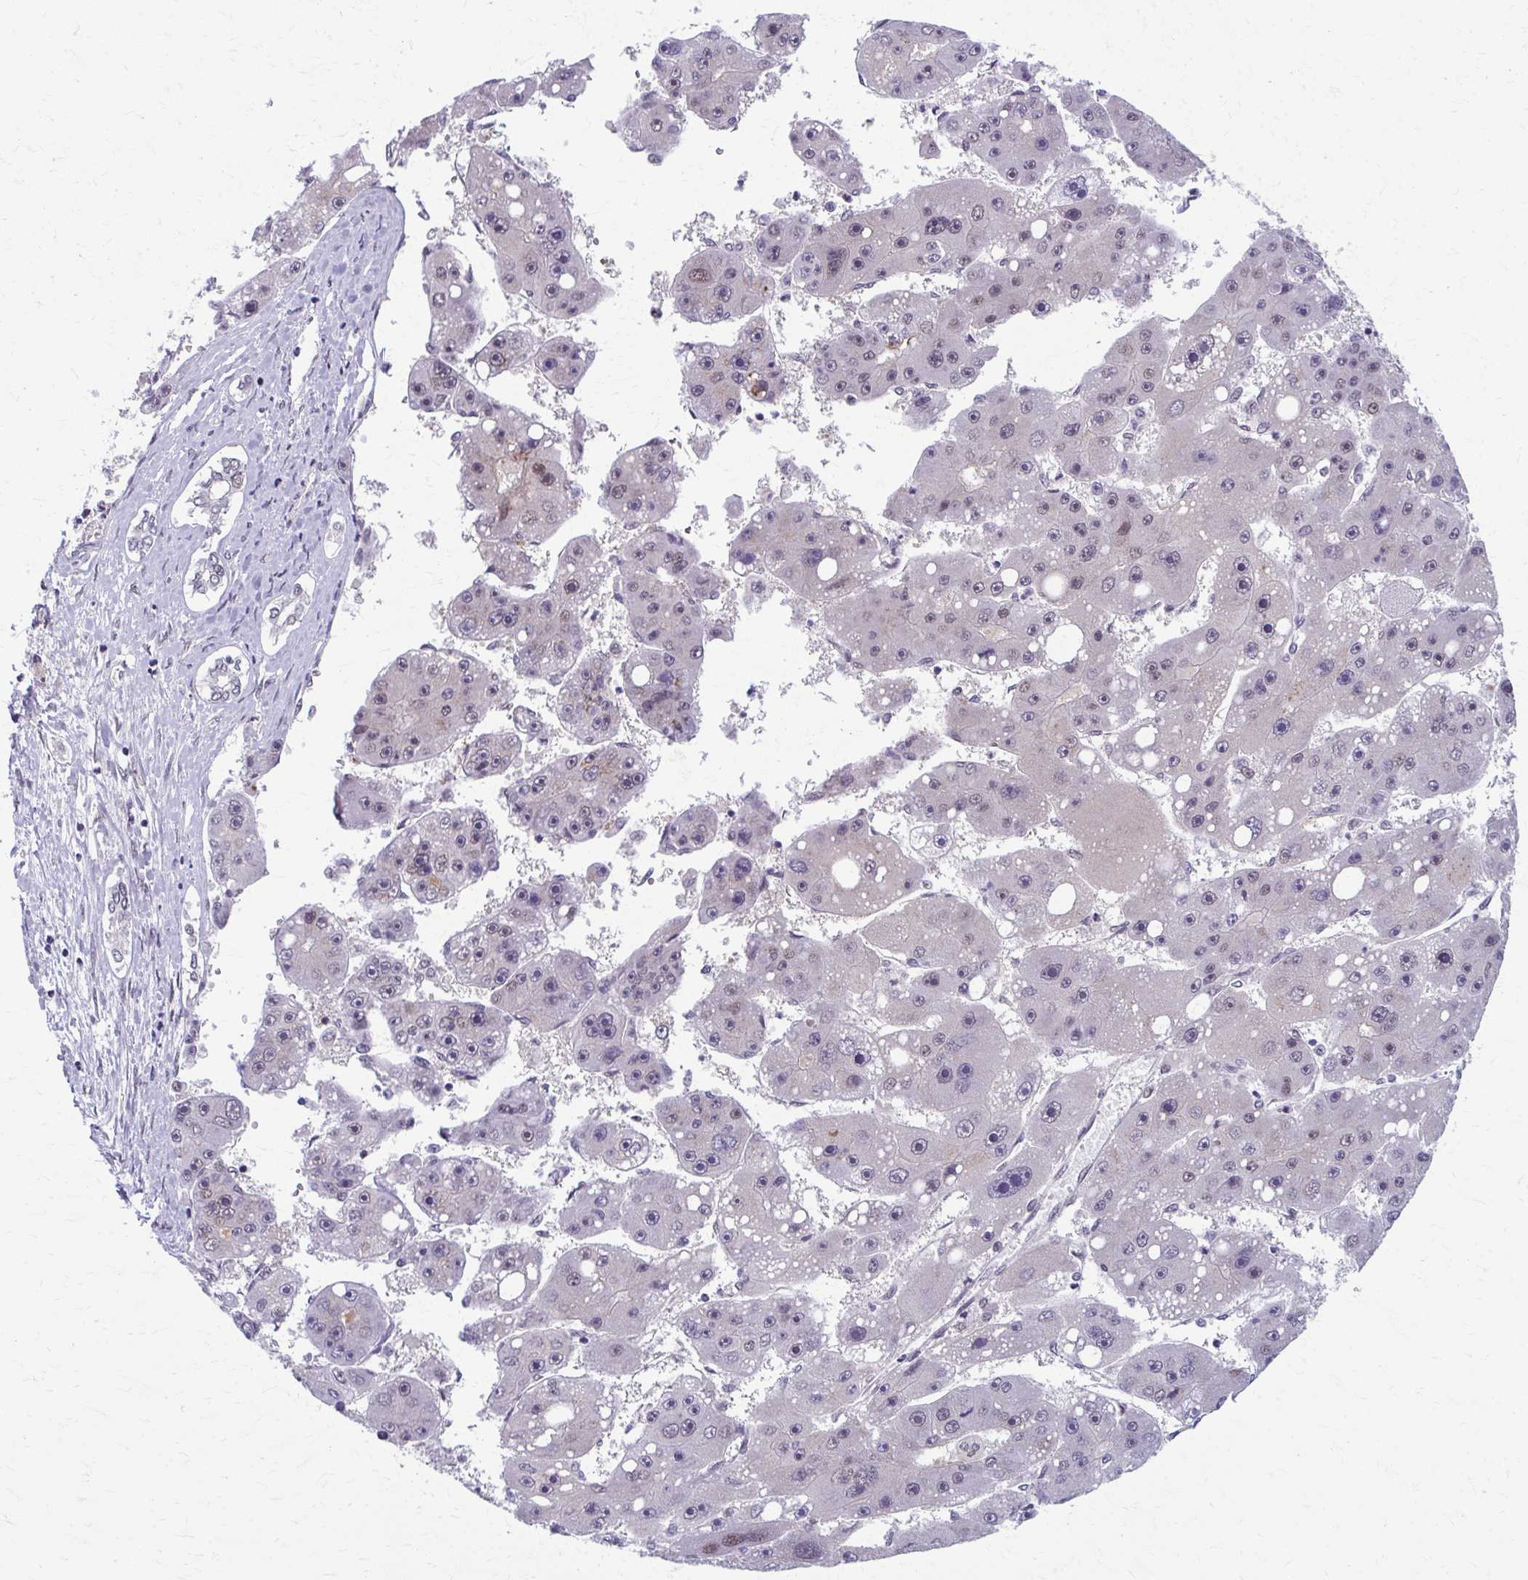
{"staining": {"intensity": "weak", "quantity": "<25%", "location": "nuclear"}, "tissue": "liver cancer", "cell_type": "Tumor cells", "image_type": "cancer", "snomed": [{"axis": "morphology", "description": "Carcinoma, Hepatocellular, NOS"}, {"axis": "topography", "description": "Liver"}], "caption": "A histopathology image of human liver cancer is negative for staining in tumor cells.", "gene": "SETBP1", "patient": {"sex": "female", "age": 61}}